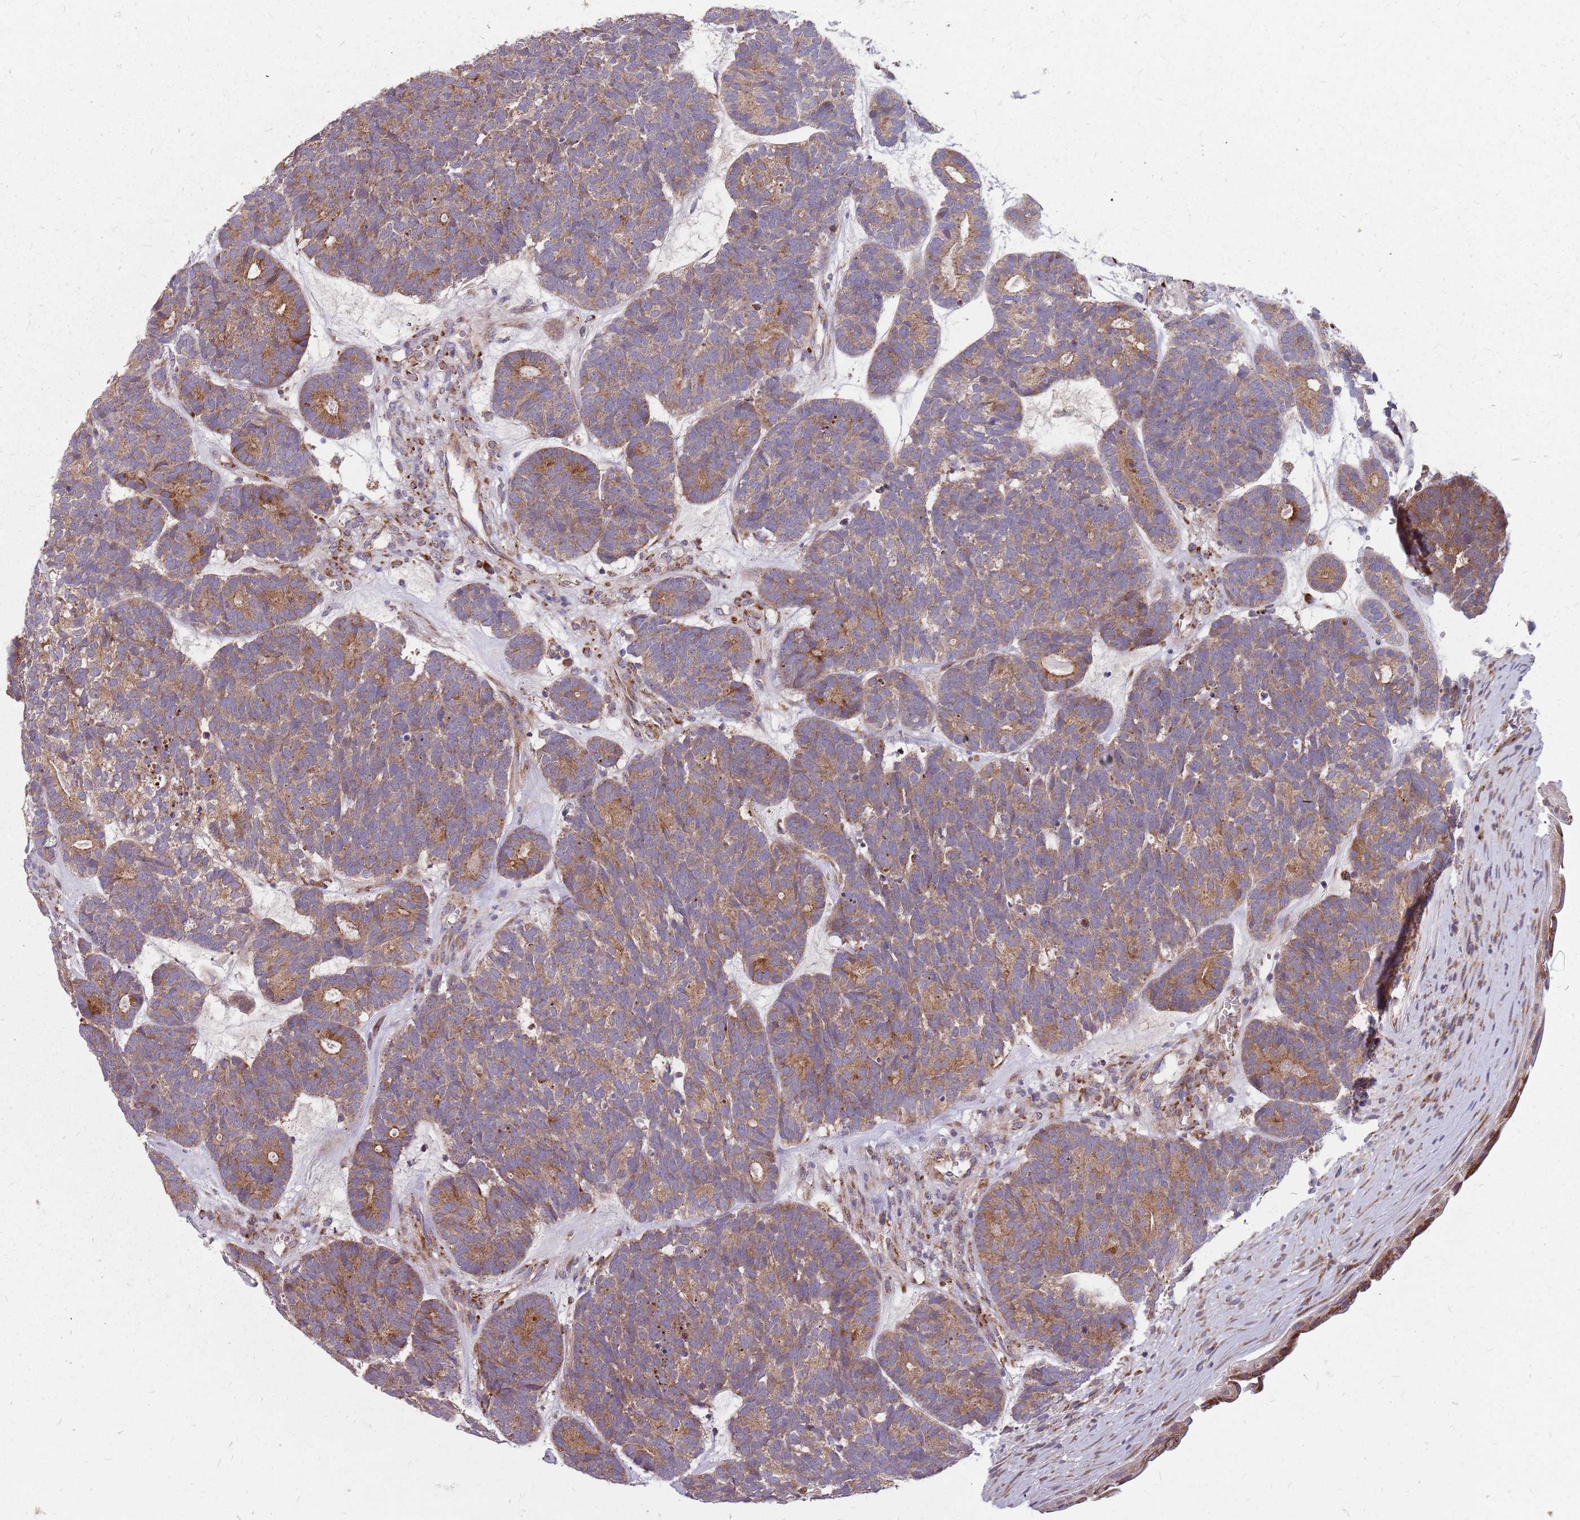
{"staining": {"intensity": "moderate", "quantity": "25%-75%", "location": "cytoplasmic/membranous"}, "tissue": "head and neck cancer", "cell_type": "Tumor cells", "image_type": "cancer", "snomed": [{"axis": "morphology", "description": "Adenocarcinoma, NOS"}, {"axis": "topography", "description": "Head-Neck"}], "caption": "Immunohistochemistry (IHC) of adenocarcinoma (head and neck) demonstrates medium levels of moderate cytoplasmic/membranous positivity in approximately 25%-75% of tumor cells.", "gene": "NME4", "patient": {"sex": "female", "age": 81}}